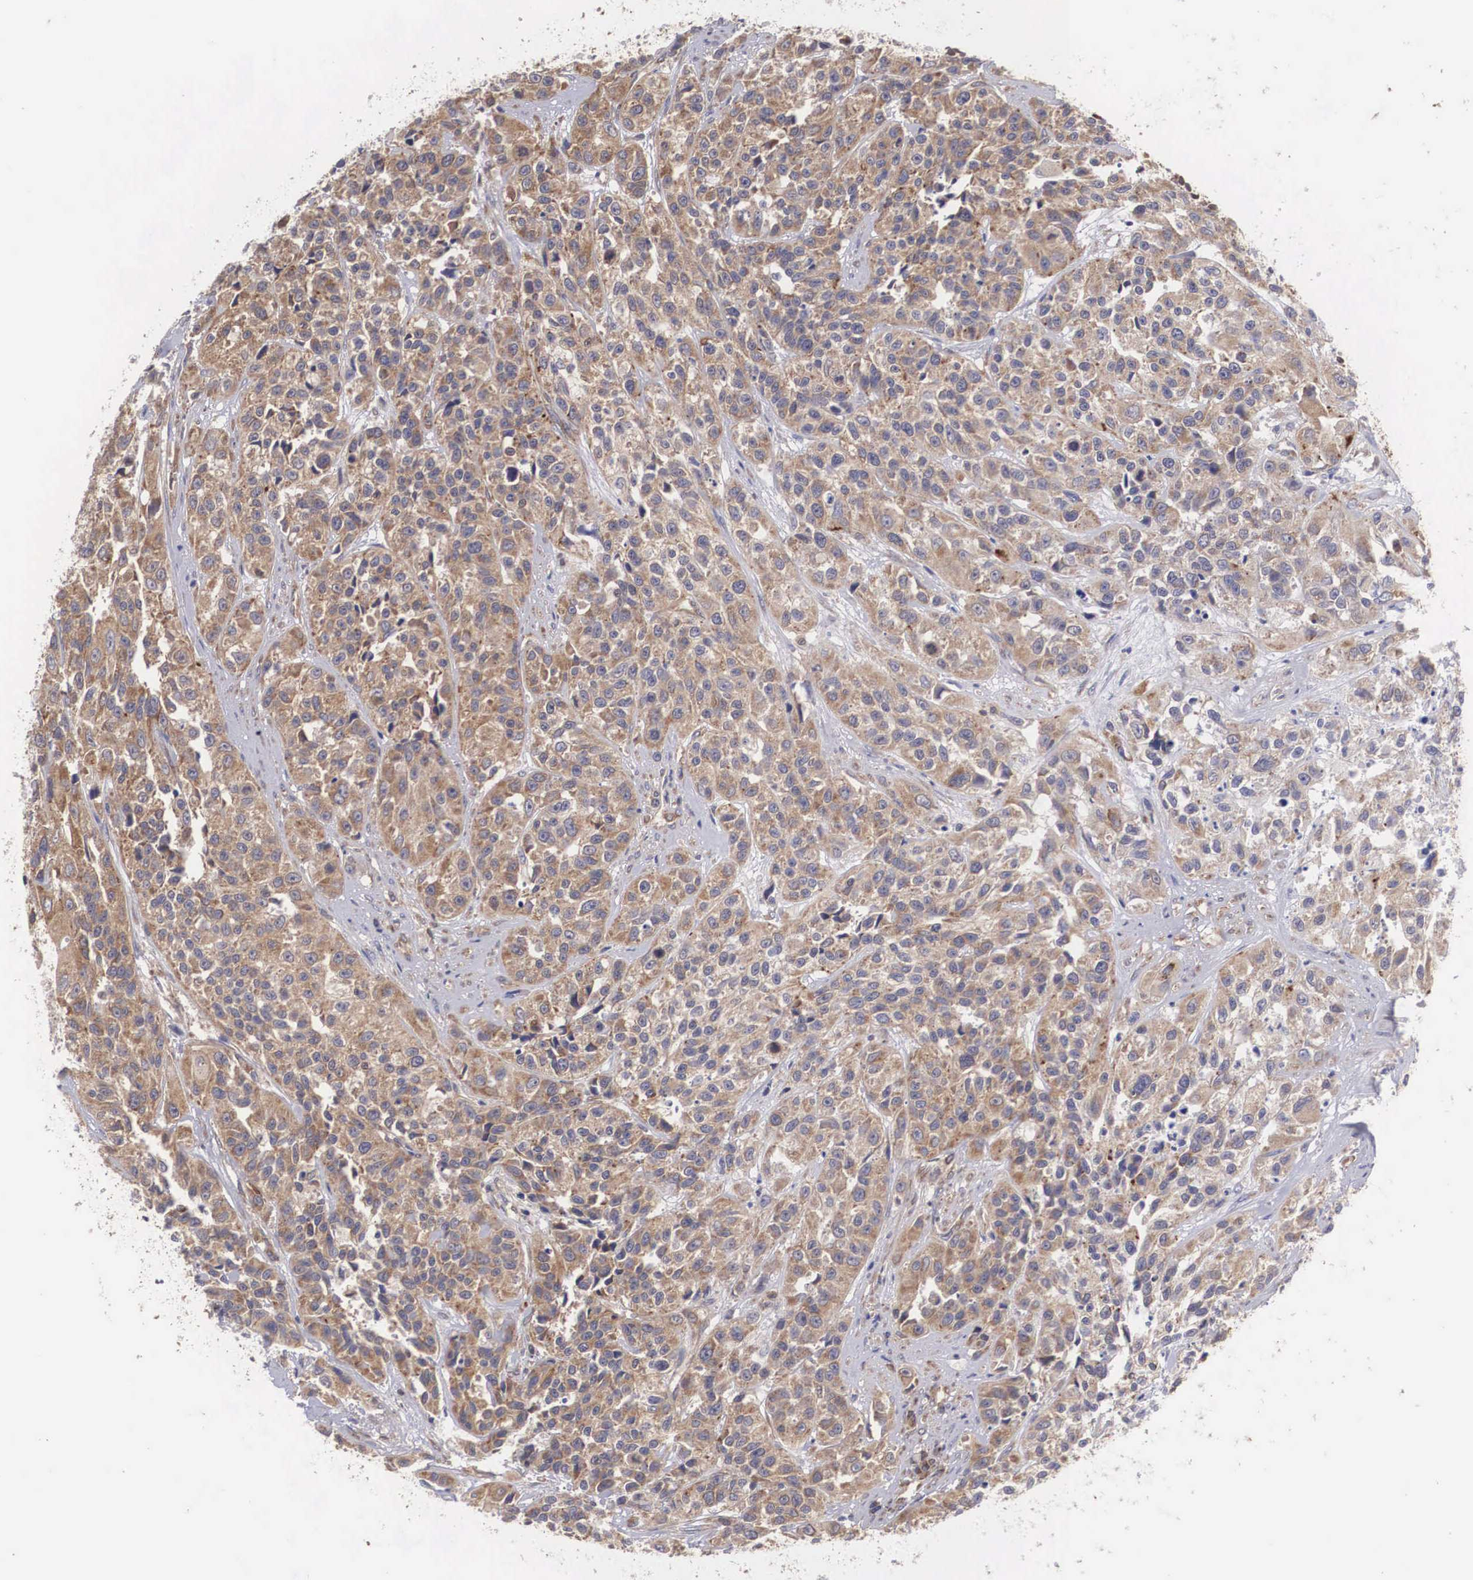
{"staining": {"intensity": "moderate", "quantity": ">75%", "location": "cytoplasmic/membranous"}, "tissue": "urothelial cancer", "cell_type": "Tumor cells", "image_type": "cancer", "snomed": [{"axis": "morphology", "description": "Urothelial carcinoma, High grade"}, {"axis": "topography", "description": "Urinary bladder"}], "caption": "Immunohistochemical staining of urothelial cancer exhibits medium levels of moderate cytoplasmic/membranous expression in about >75% of tumor cells. (DAB (3,3'-diaminobenzidine) IHC with brightfield microscopy, high magnification).", "gene": "DHRS1", "patient": {"sex": "female", "age": 81}}